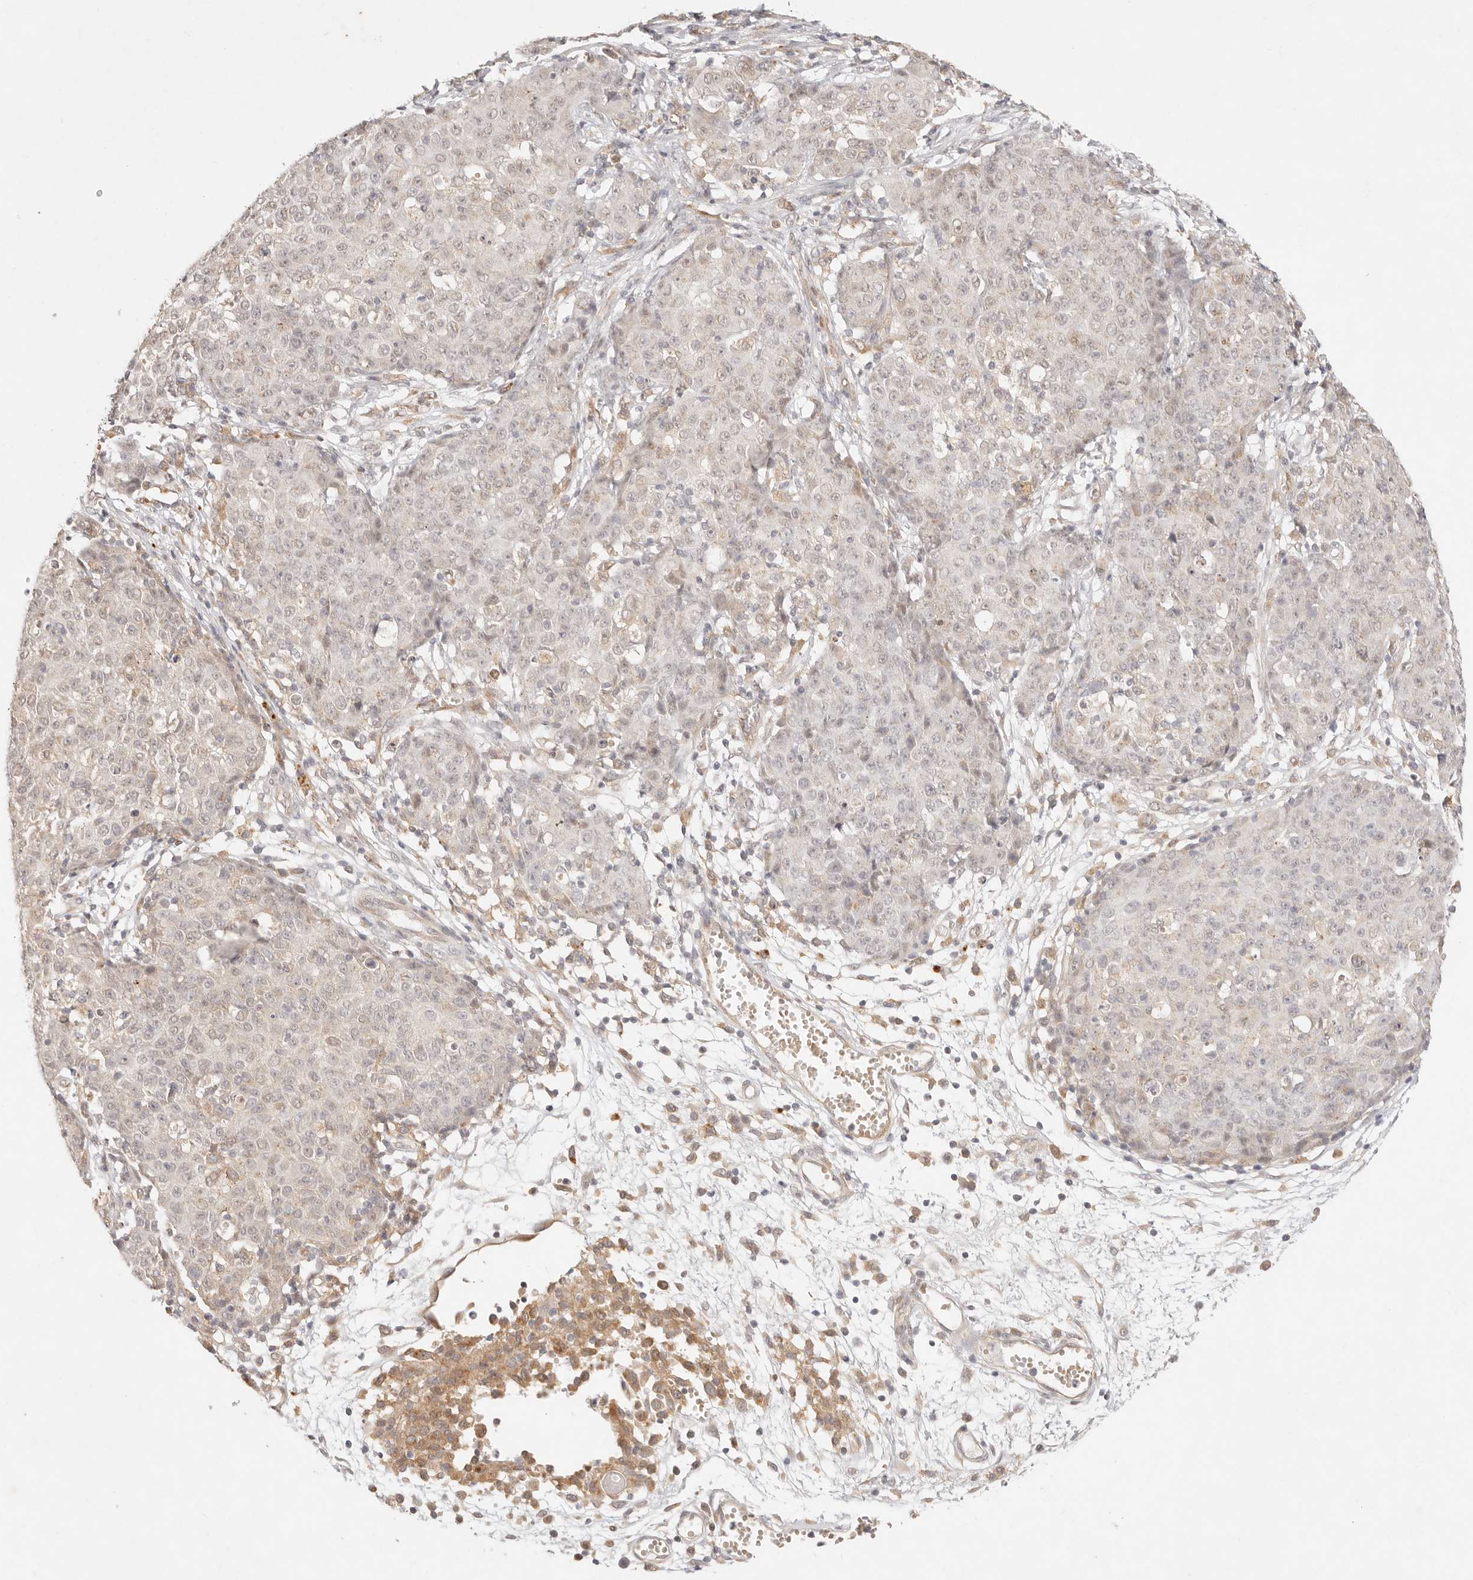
{"staining": {"intensity": "negative", "quantity": "none", "location": "none"}, "tissue": "ovarian cancer", "cell_type": "Tumor cells", "image_type": "cancer", "snomed": [{"axis": "morphology", "description": "Carcinoma, endometroid"}, {"axis": "topography", "description": "Ovary"}], "caption": "IHC of endometroid carcinoma (ovarian) exhibits no staining in tumor cells.", "gene": "GPR156", "patient": {"sex": "female", "age": 42}}